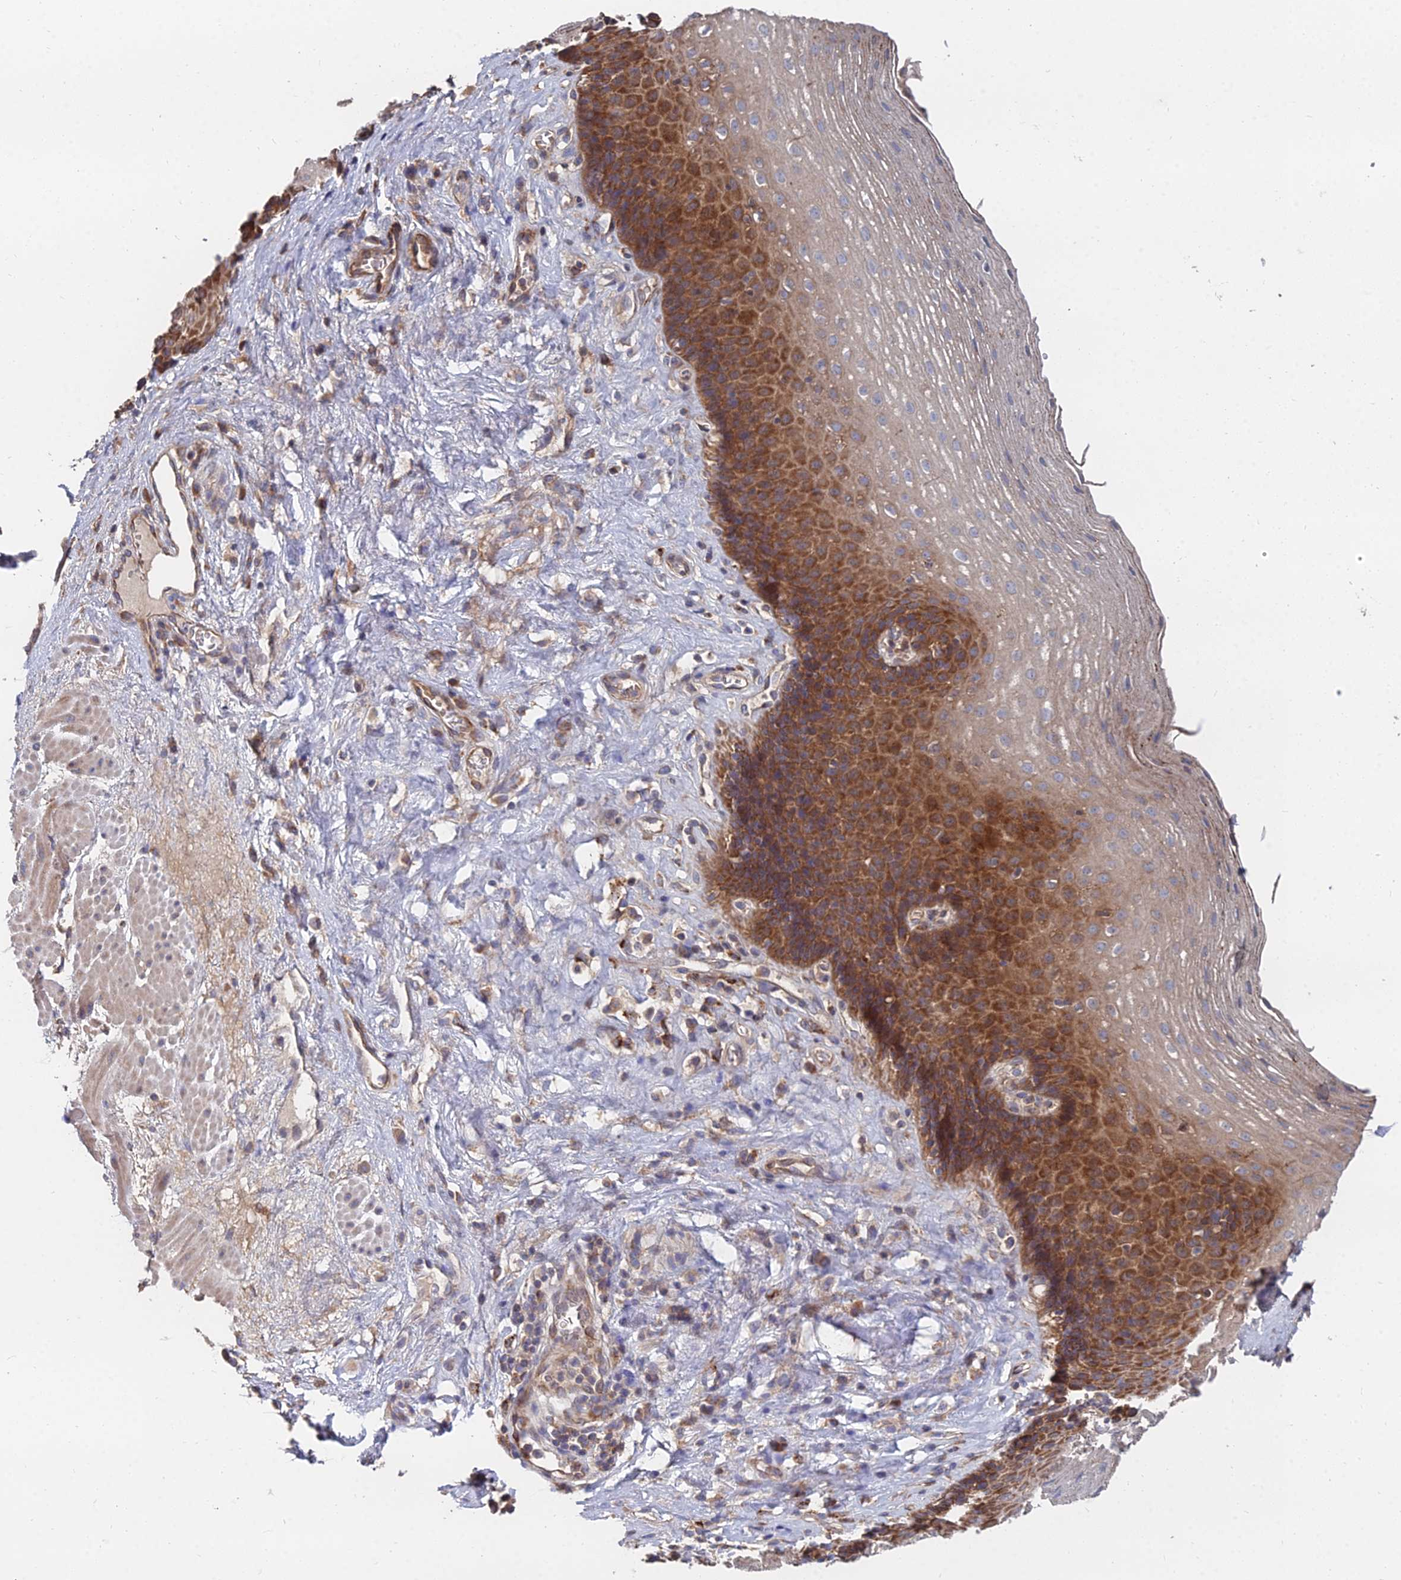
{"staining": {"intensity": "strong", "quantity": "25%-75%", "location": "cytoplasmic/membranous"}, "tissue": "esophagus", "cell_type": "Squamous epithelial cells", "image_type": "normal", "snomed": [{"axis": "morphology", "description": "Normal tissue, NOS"}, {"axis": "topography", "description": "Esophagus"}], "caption": "Immunohistochemistry (DAB) staining of benign human esophagus exhibits strong cytoplasmic/membranous protein staining in about 25%-75% of squamous epithelial cells.", "gene": "CCZ1B", "patient": {"sex": "female", "age": 66}}